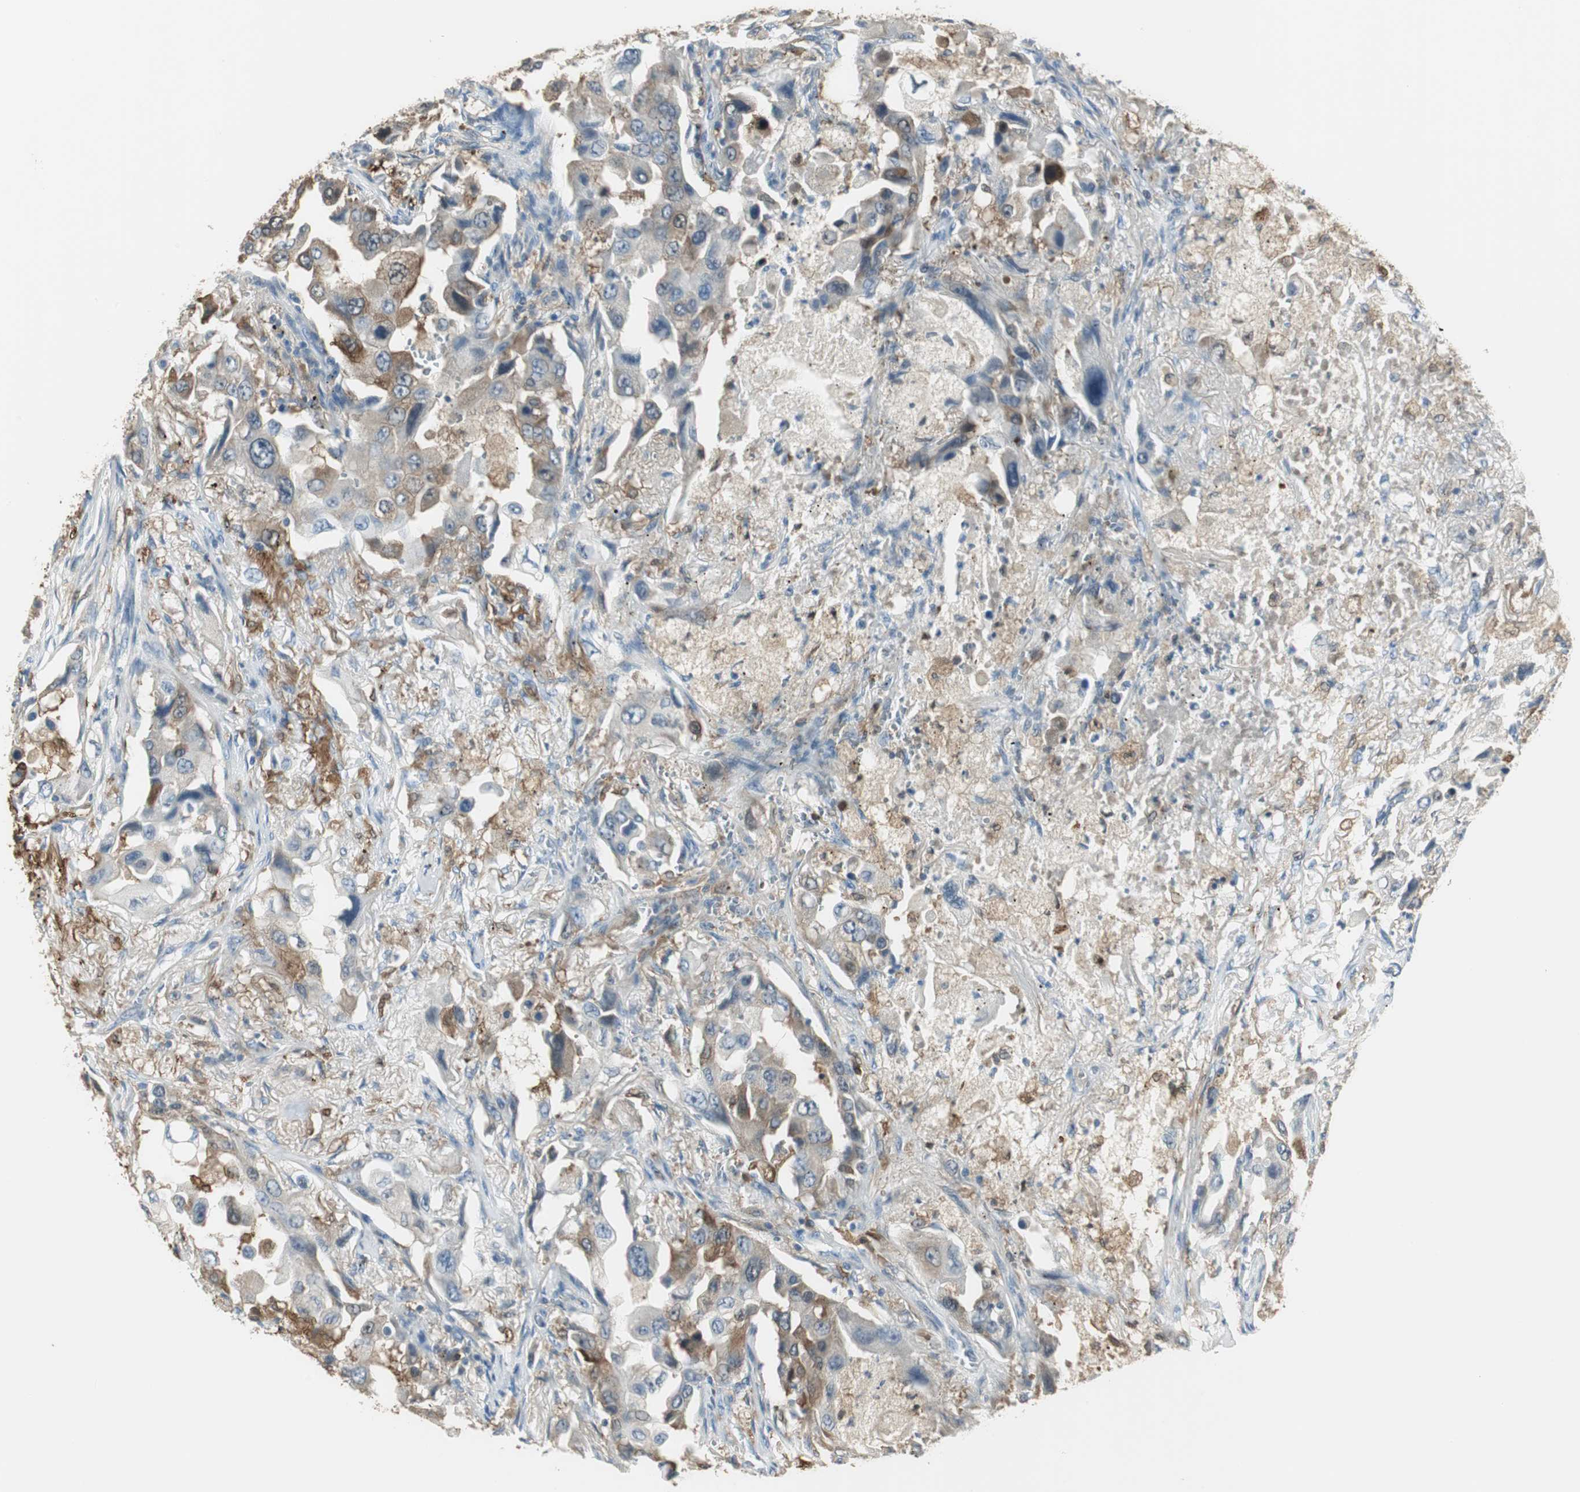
{"staining": {"intensity": "weak", "quantity": "<25%", "location": "cytoplasmic/membranous"}, "tissue": "lung cancer", "cell_type": "Tumor cells", "image_type": "cancer", "snomed": [{"axis": "morphology", "description": "Adenocarcinoma, NOS"}, {"axis": "topography", "description": "Lung"}], "caption": "Tumor cells are negative for protein expression in human lung cancer.", "gene": "MSTO1", "patient": {"sex": "female", "age": 65}}